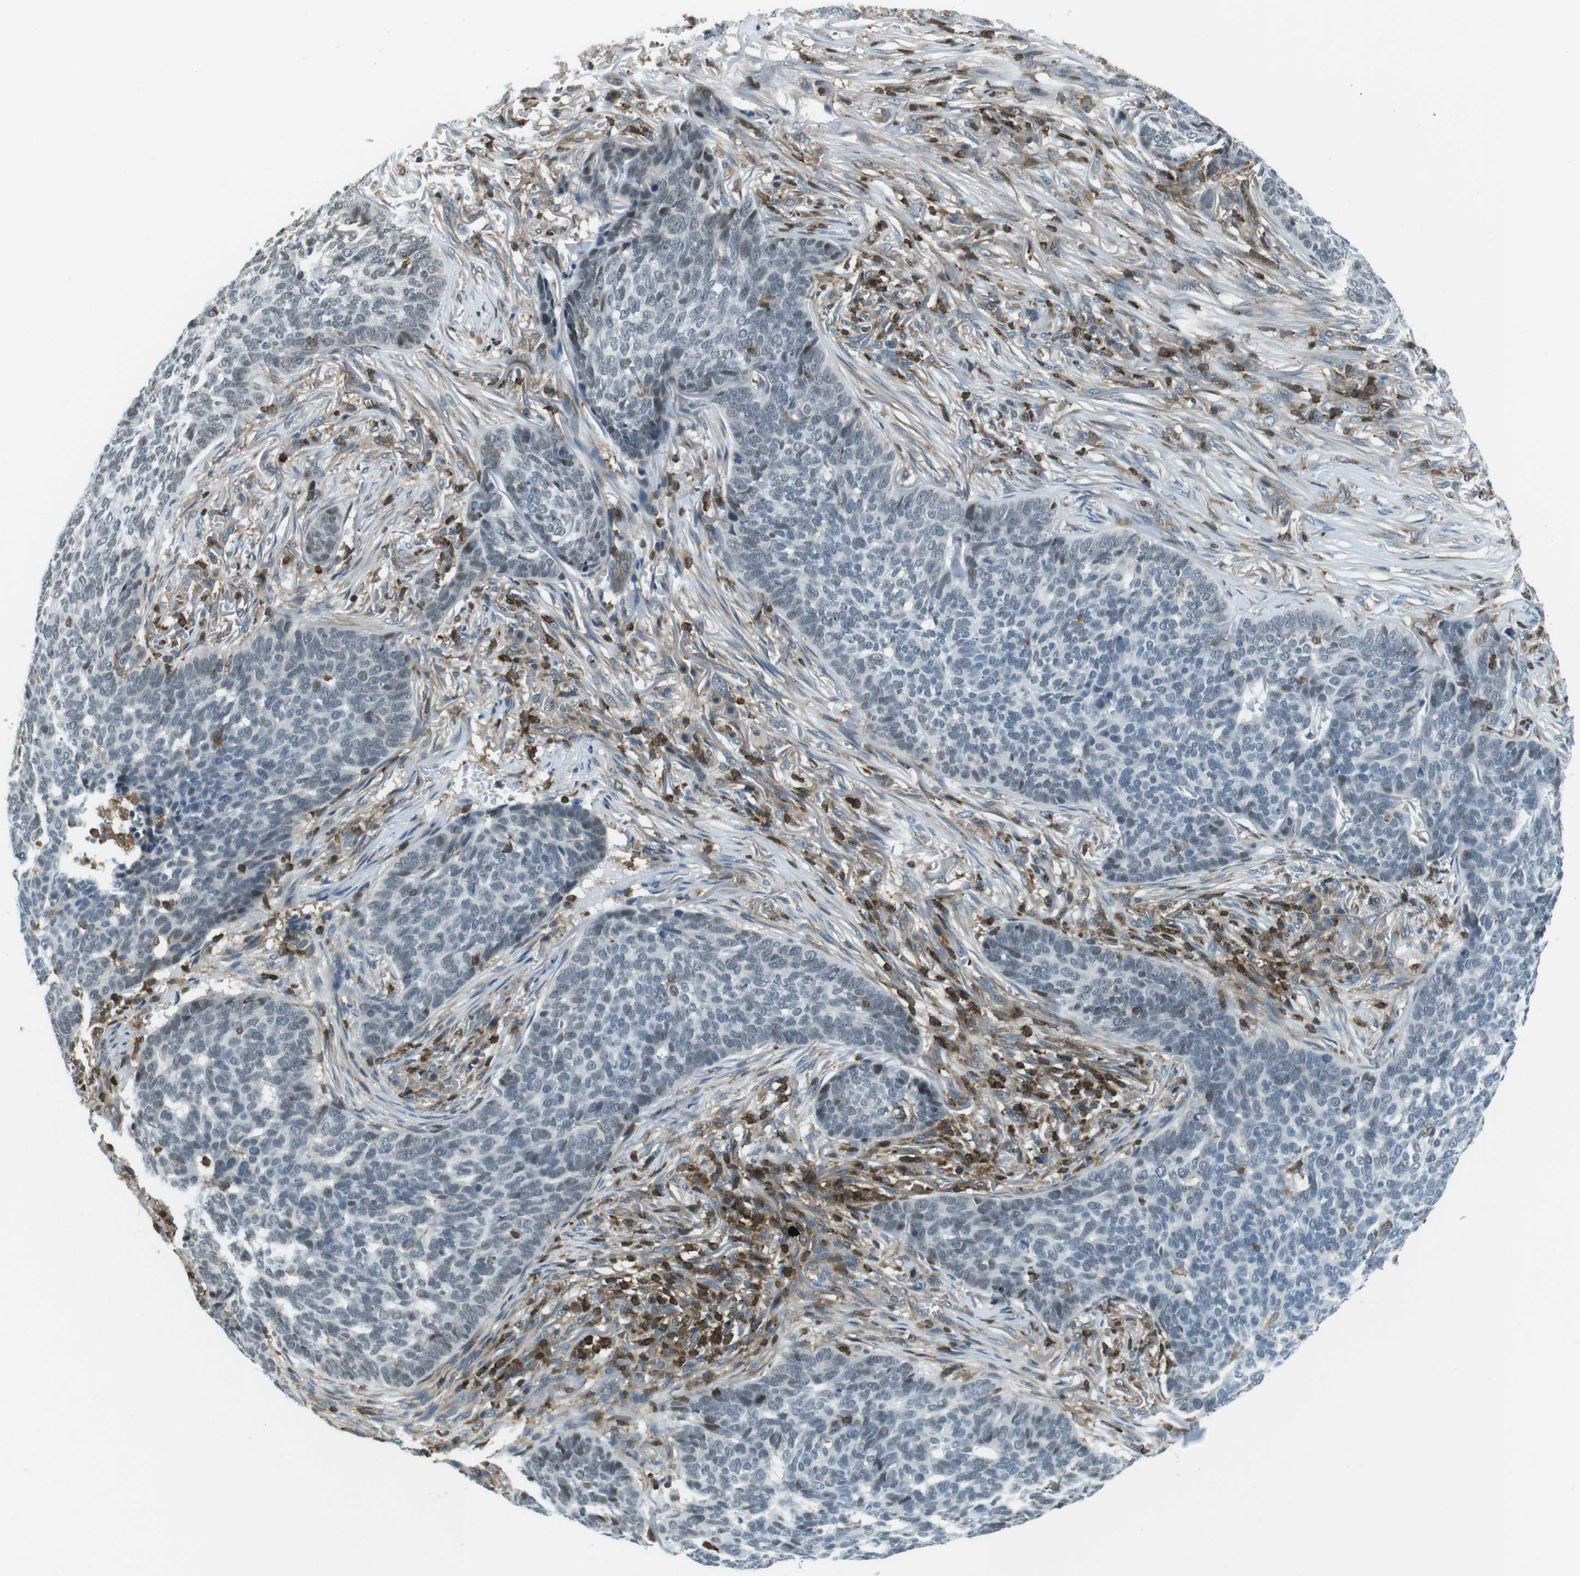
{"staining": {"intensity": "weak", "quantity": "<25%", "location": "nuclear"}, "tissue": "skin cancer", "cell_type": "Tumor cells", "image_type": "cancer", "snomed": [{"axis": "morphology", "description": "Basal cell carcinoma"}, {"axis": "topography", "description": "Skin"}], "caption": "Human skin basal cell carcinoma stained for a protein using IHC reveals no positivity in tumor cells.", "gene": "STK10", "patient": {"sex": "male", "age": 85}}